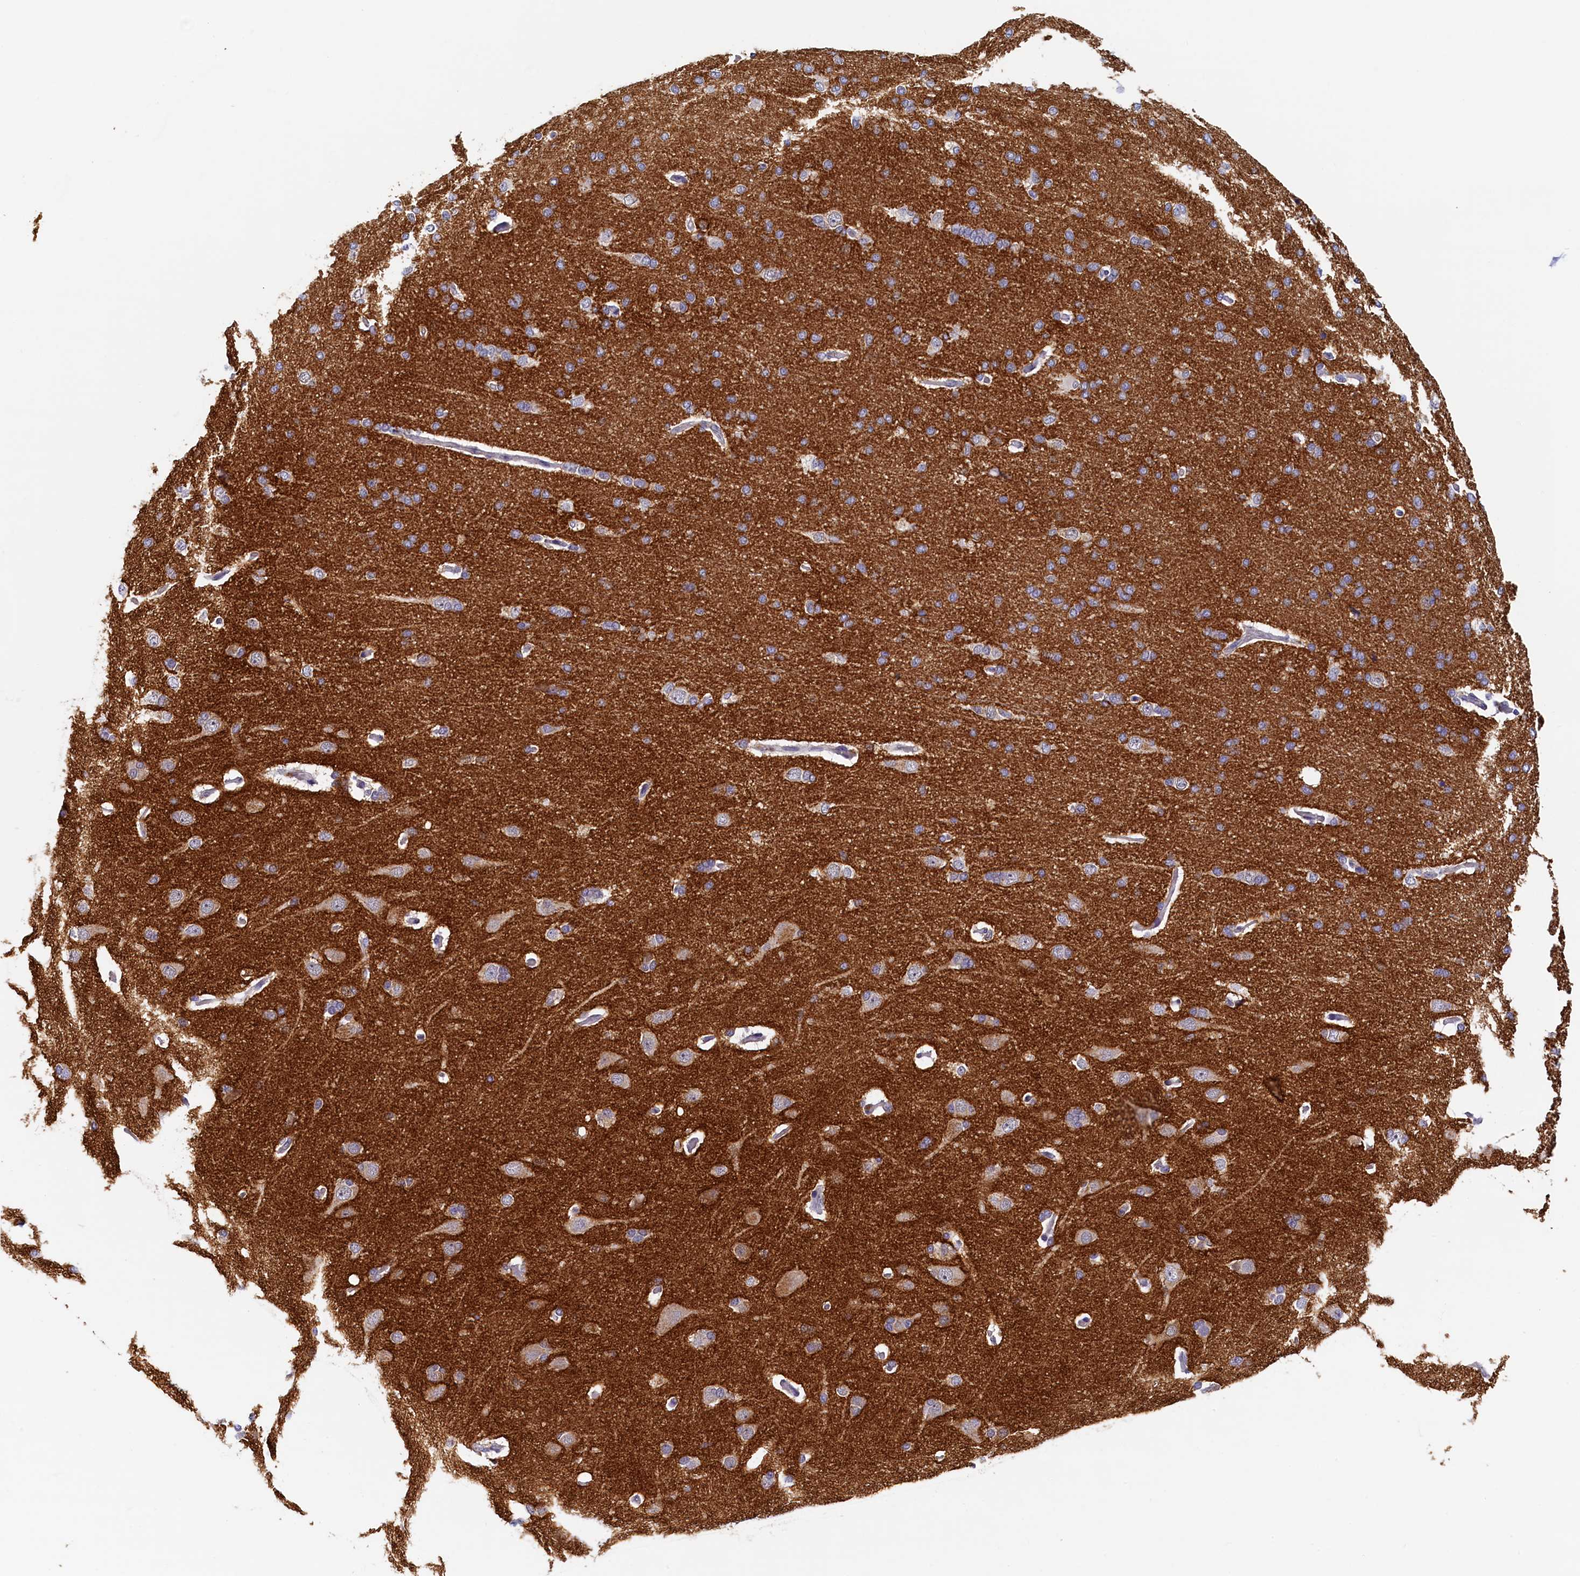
{"staining": {"intensity": "negative", "quantity": "none", "location": "none"}, "tissue": "cerebral cortex", "cell_type": "Endothelial cells", "image_type": "normal", "snomed": [{"axis": "morphology", "description": "Normal tissue, NOS"}, {"axis": "topography", "description": "Cerebral cortex"}], "caption": "Immunohistochemistry (IHC) photomicrograph of benign human cerebral cortex stained for a protein (brown), which reveals no expression in endothelial cells. (Brightfield microscopy of DAB IHC at high magnification).", "gene": "DTD1", "patient": {"sex": "male", "age": 62}}